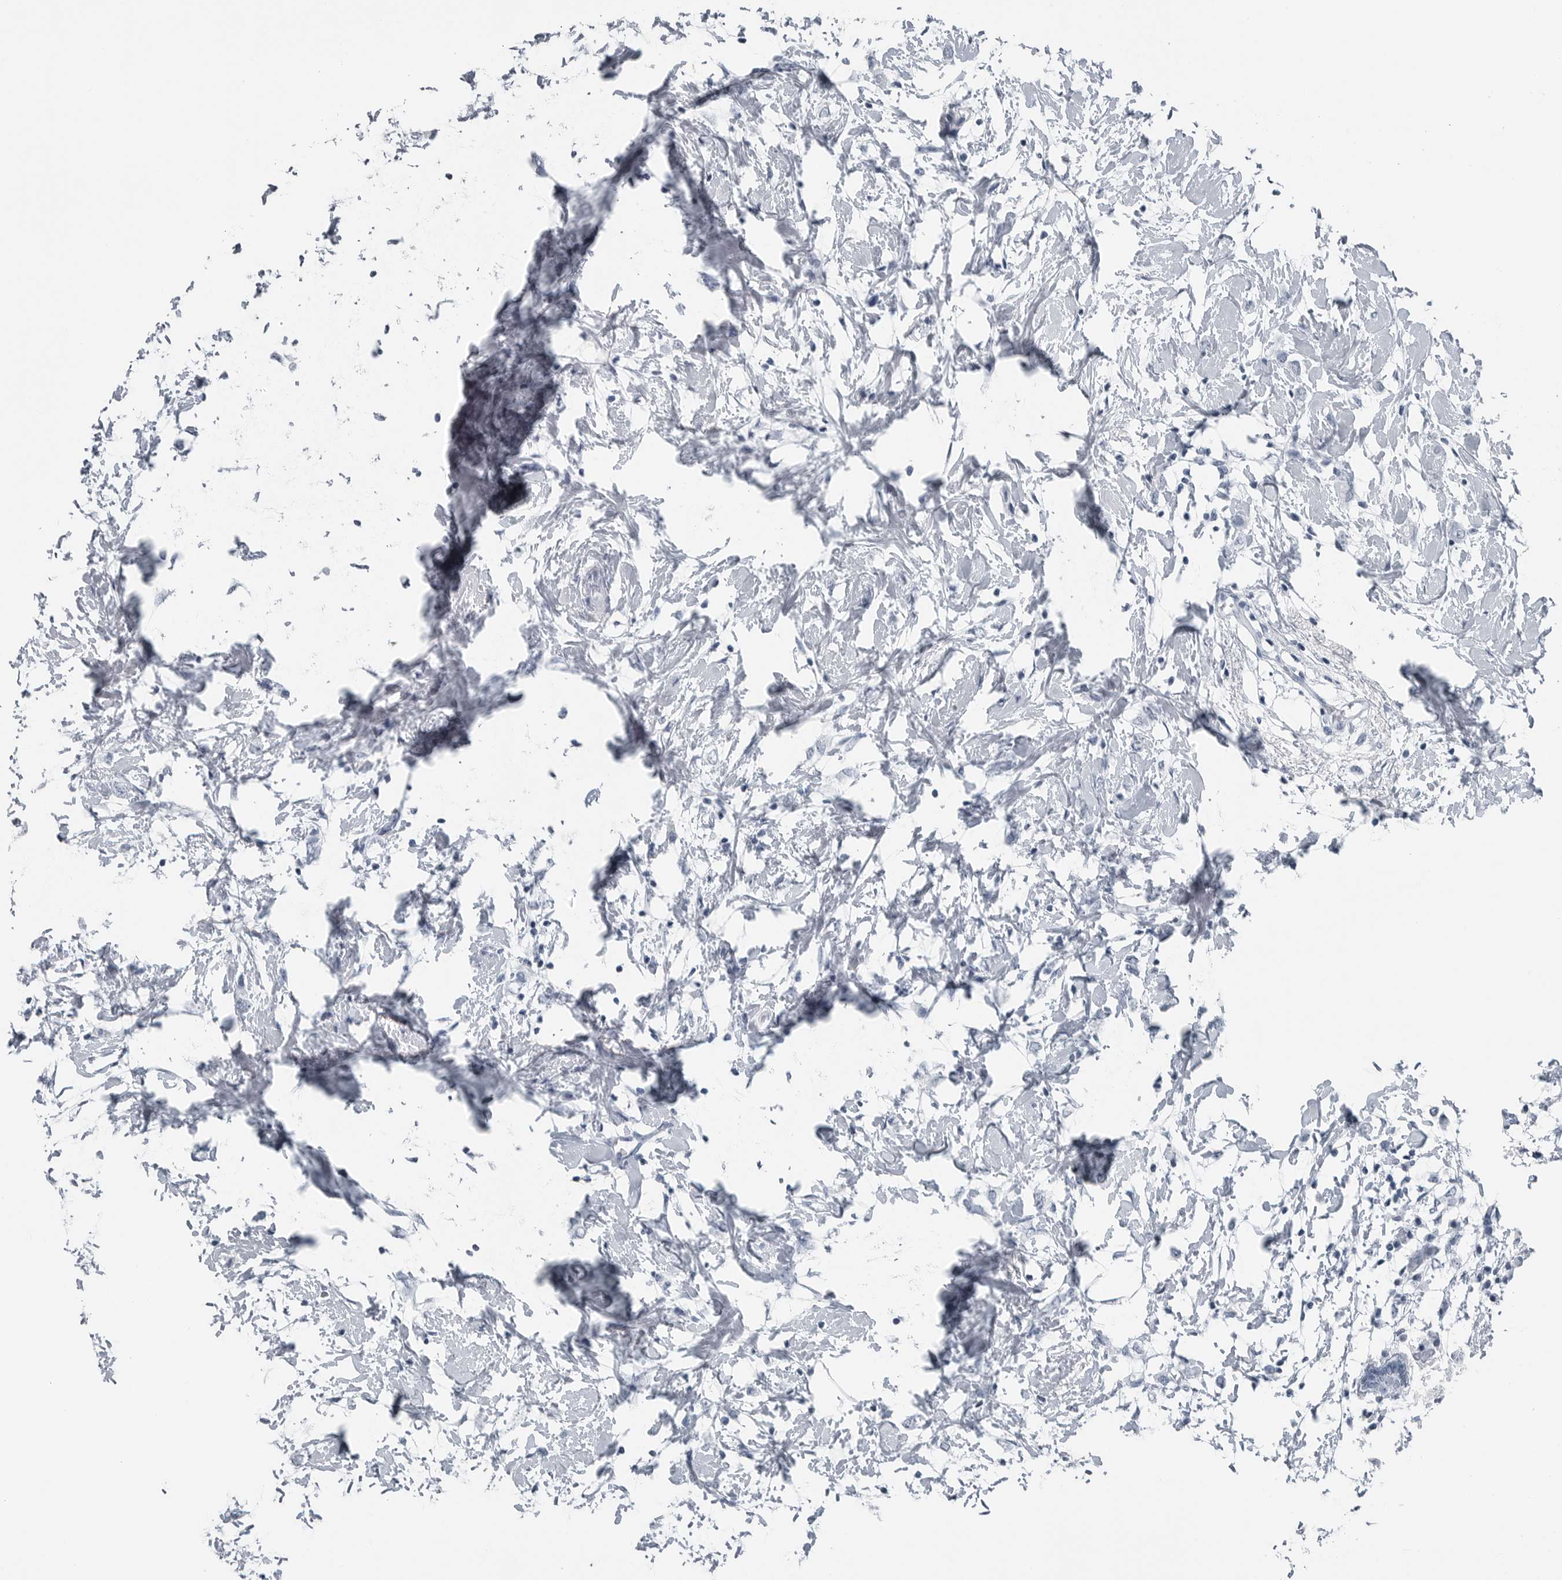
{"staining": {"intensity": "negative", "quantity": "none", "location": "none"}, "tissue": "breast cancer", "cell_type": "Tumor cells", "image_type": "cancer", "snomed": [{"axis": "morphology", "description": "Normal tissue, NOS"}, {"axis": "morphology", "description": "Lobular carcinoma"}, {"axis": "topography", "description": "Breast"}], "caption": "Immunohistochemistry image of neoplastic tissue: human breast lobular carcinoma stained with DAB (3,3'-diaminobenzidine) demonstrates no significant protein staining in tumor cells.", "gene": "SPINK1", "patient": {"sex": "female", "age": 47}}